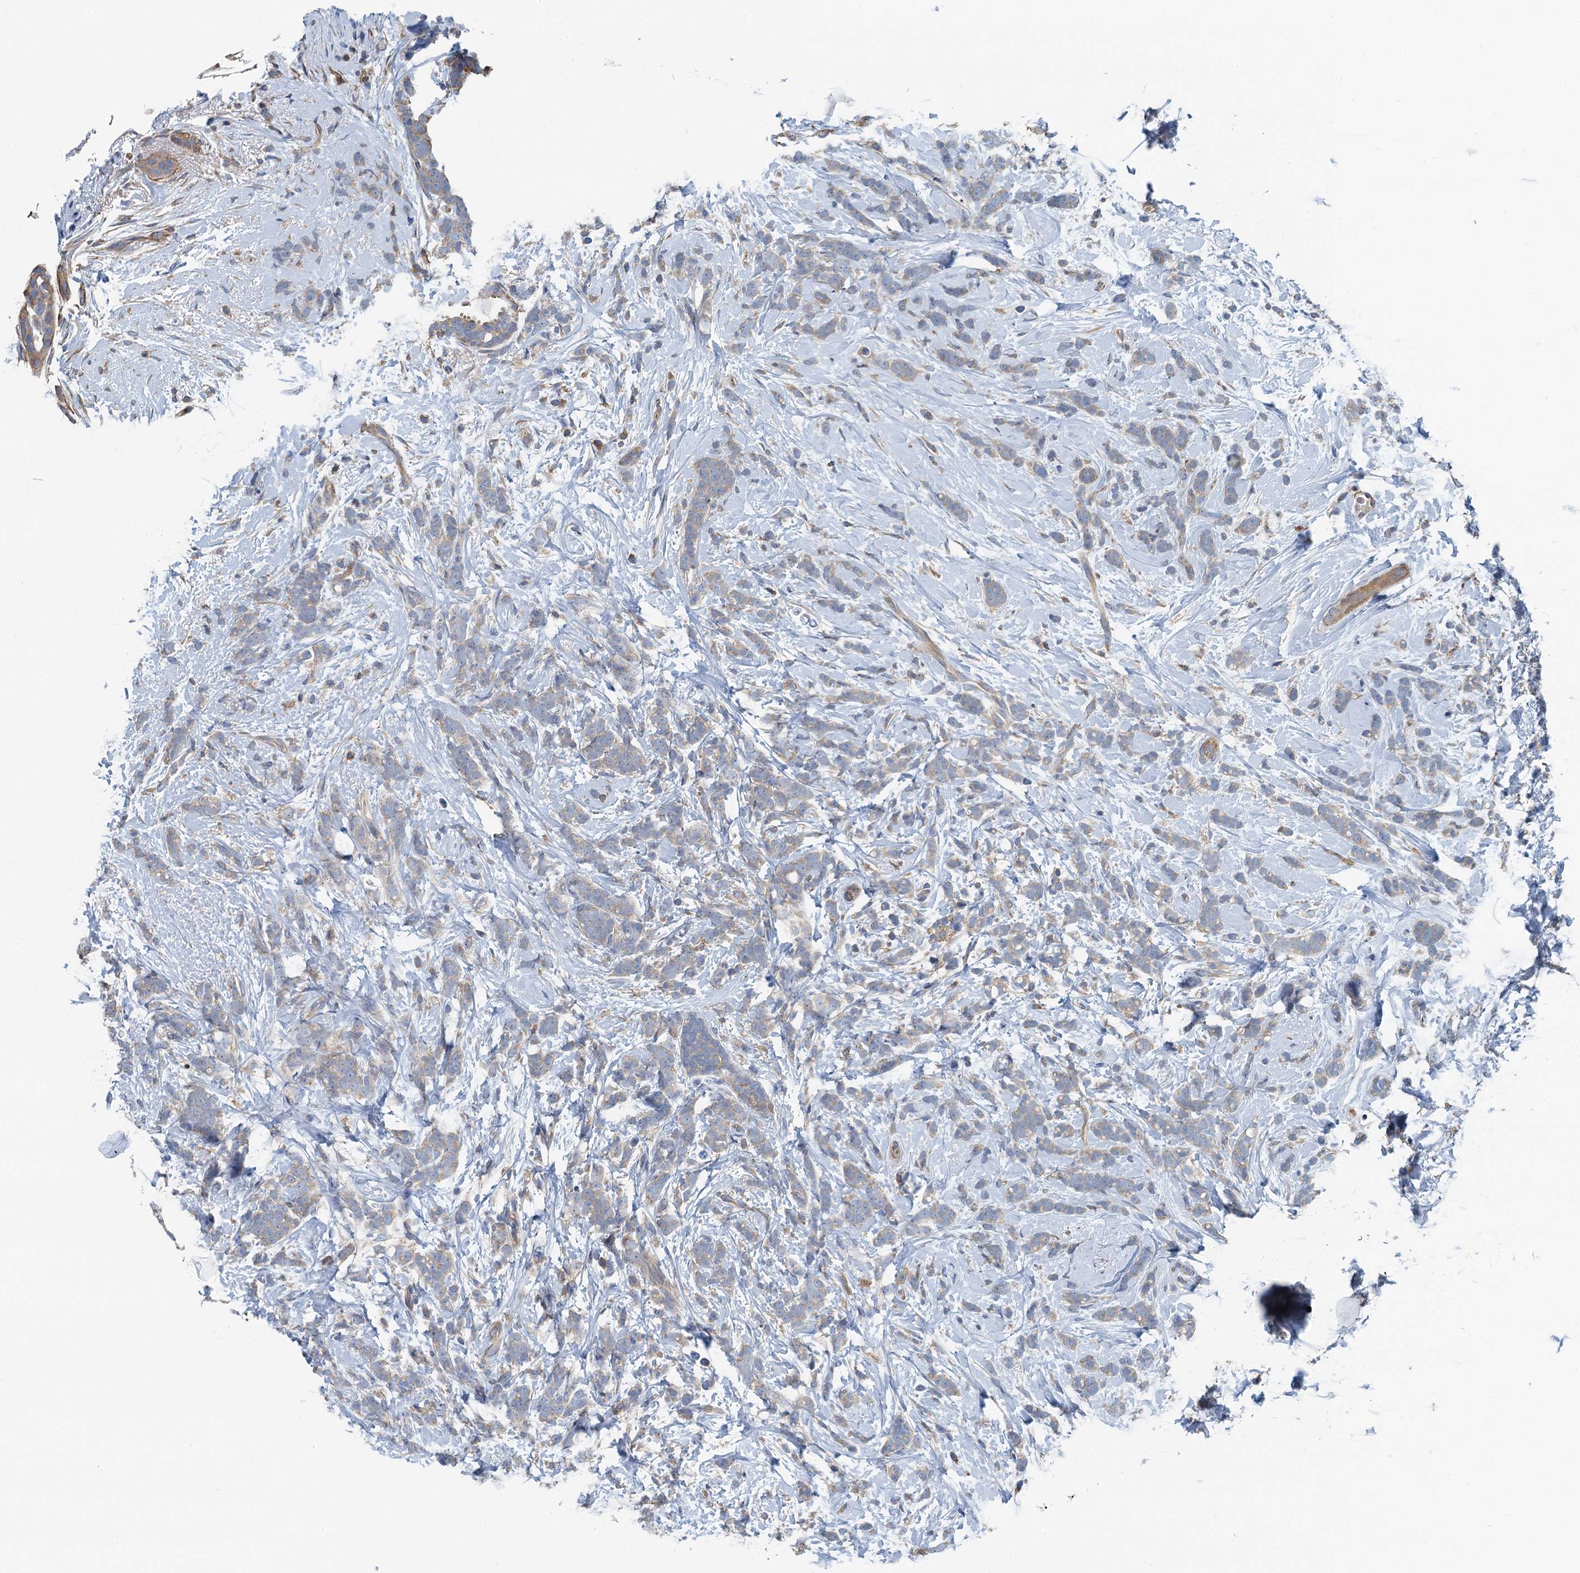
{"staining": {"intensity": "weak", "quantity": ">75%", "location": "cytoplasmic/membranous"}, "tissue": "breast cancer", "cell_type": "Tumor cells", "image_type": "cancer", "snomed": [{"axis": "morphology", "description": "Lobular carcinoma"}, {"axis": "topography", "description": "Breast"}], "caption": "This micrograph displays immunohistochemistry (IHC) staining of lobular carcinoma (breast), with low weak cytoplasmic/membranous staining in about >75% of tumor cells.", "gene": "PPP1R14D", "patient": {"sex": "female", "age": 58}}